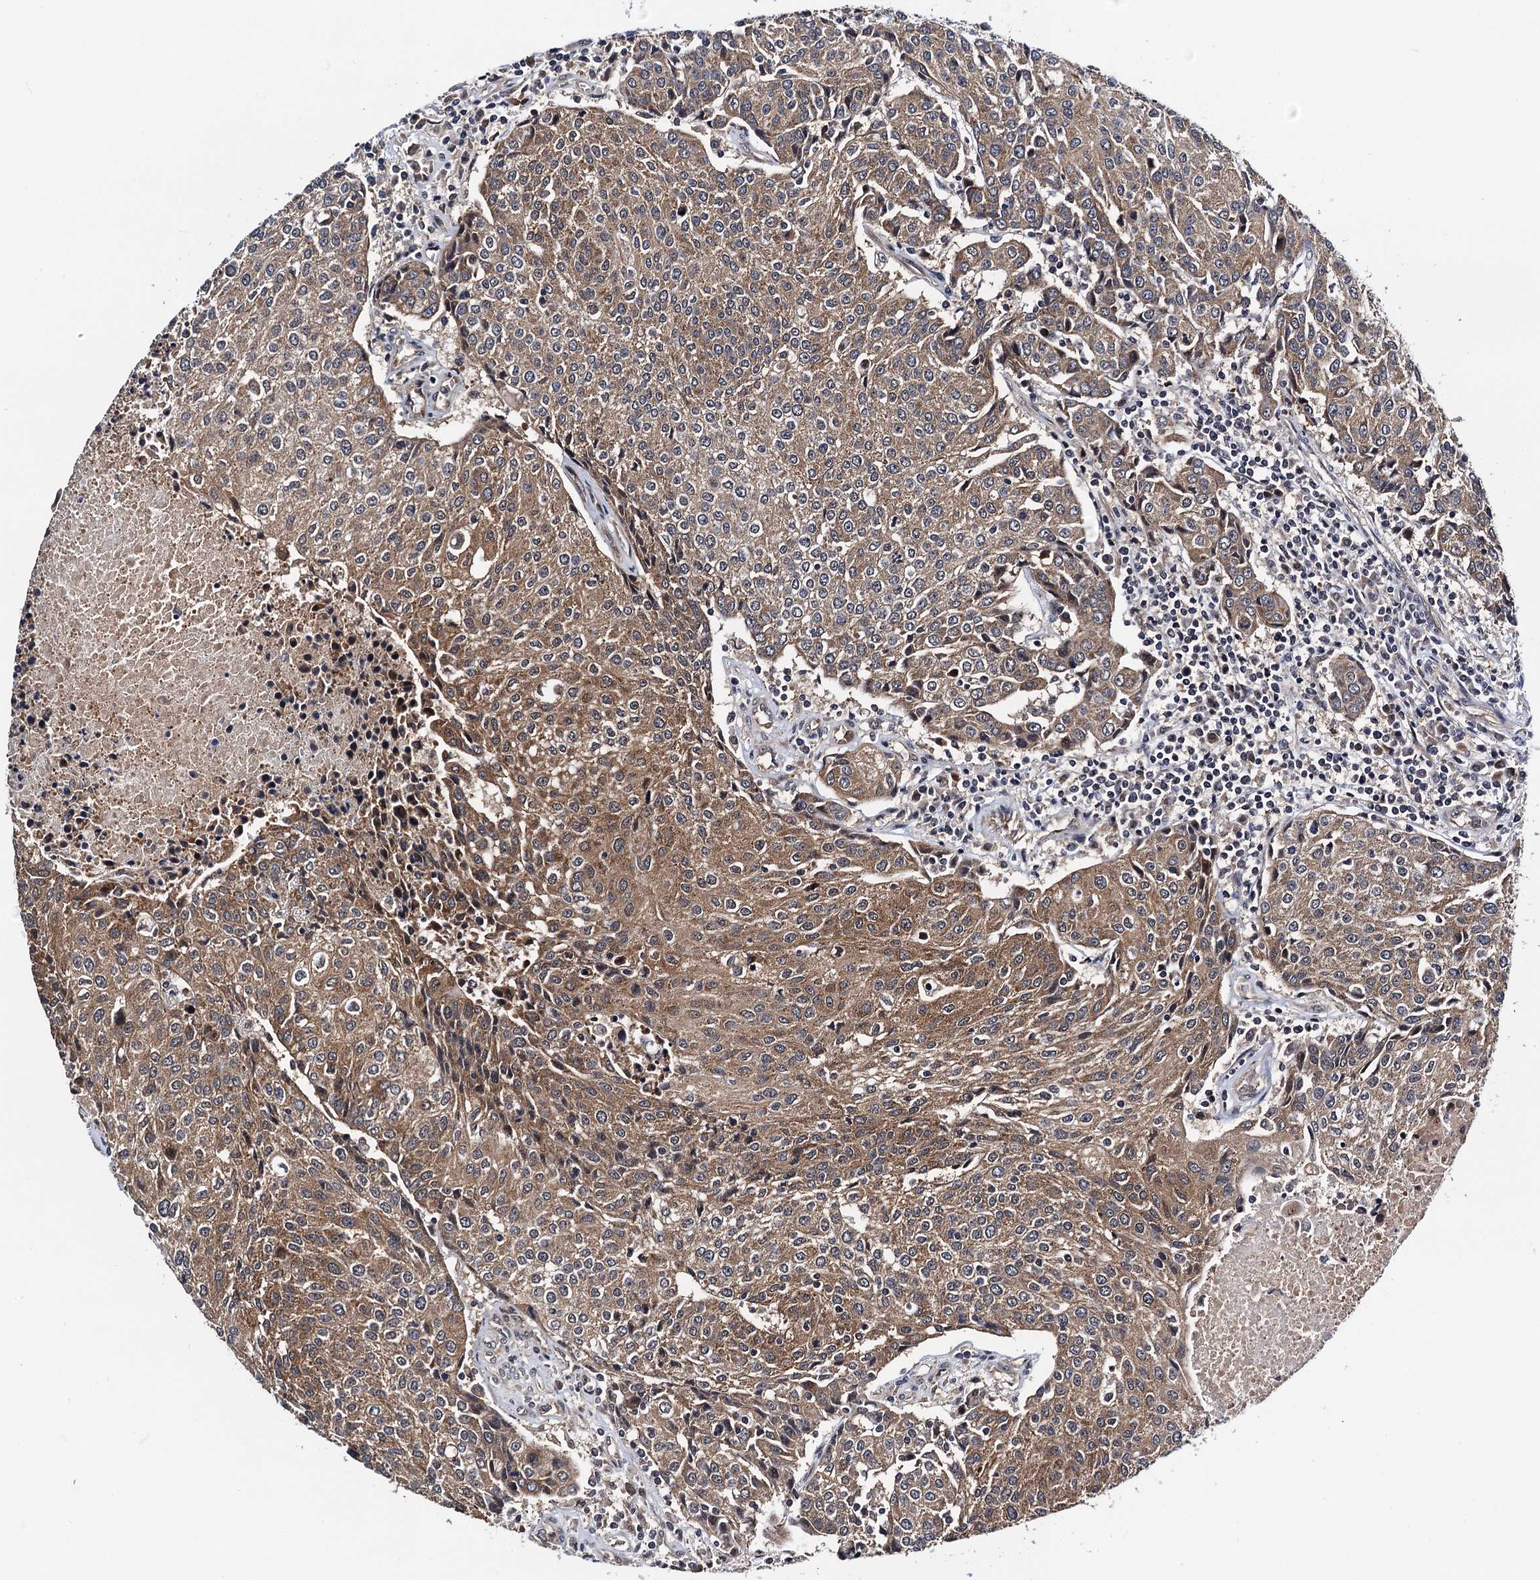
{"staining": {"intensity": "moderate", "quantity": ">75%", "location": "cytoplasmic/membranous"}, "tissue": "urothelial cancer", "cell_type": "Tumor cells", "image_type": "cancer", "snomed": [{"axis": "morphology", "description": "Urothelial carcinoma, High grade"}, {"axis": "topography", "description": "Urinary bladder"}], "caption": "Immunohistochemistry photomicrograph of high-grade urothelial carcinoma stained for a protein (brown), which reveals medium levels of moderate cytoplasmic/membranous staining in approximately >75% of tumor cells.", "gene": "NAA16", "patient": {"sex": "female", "age": 85}}